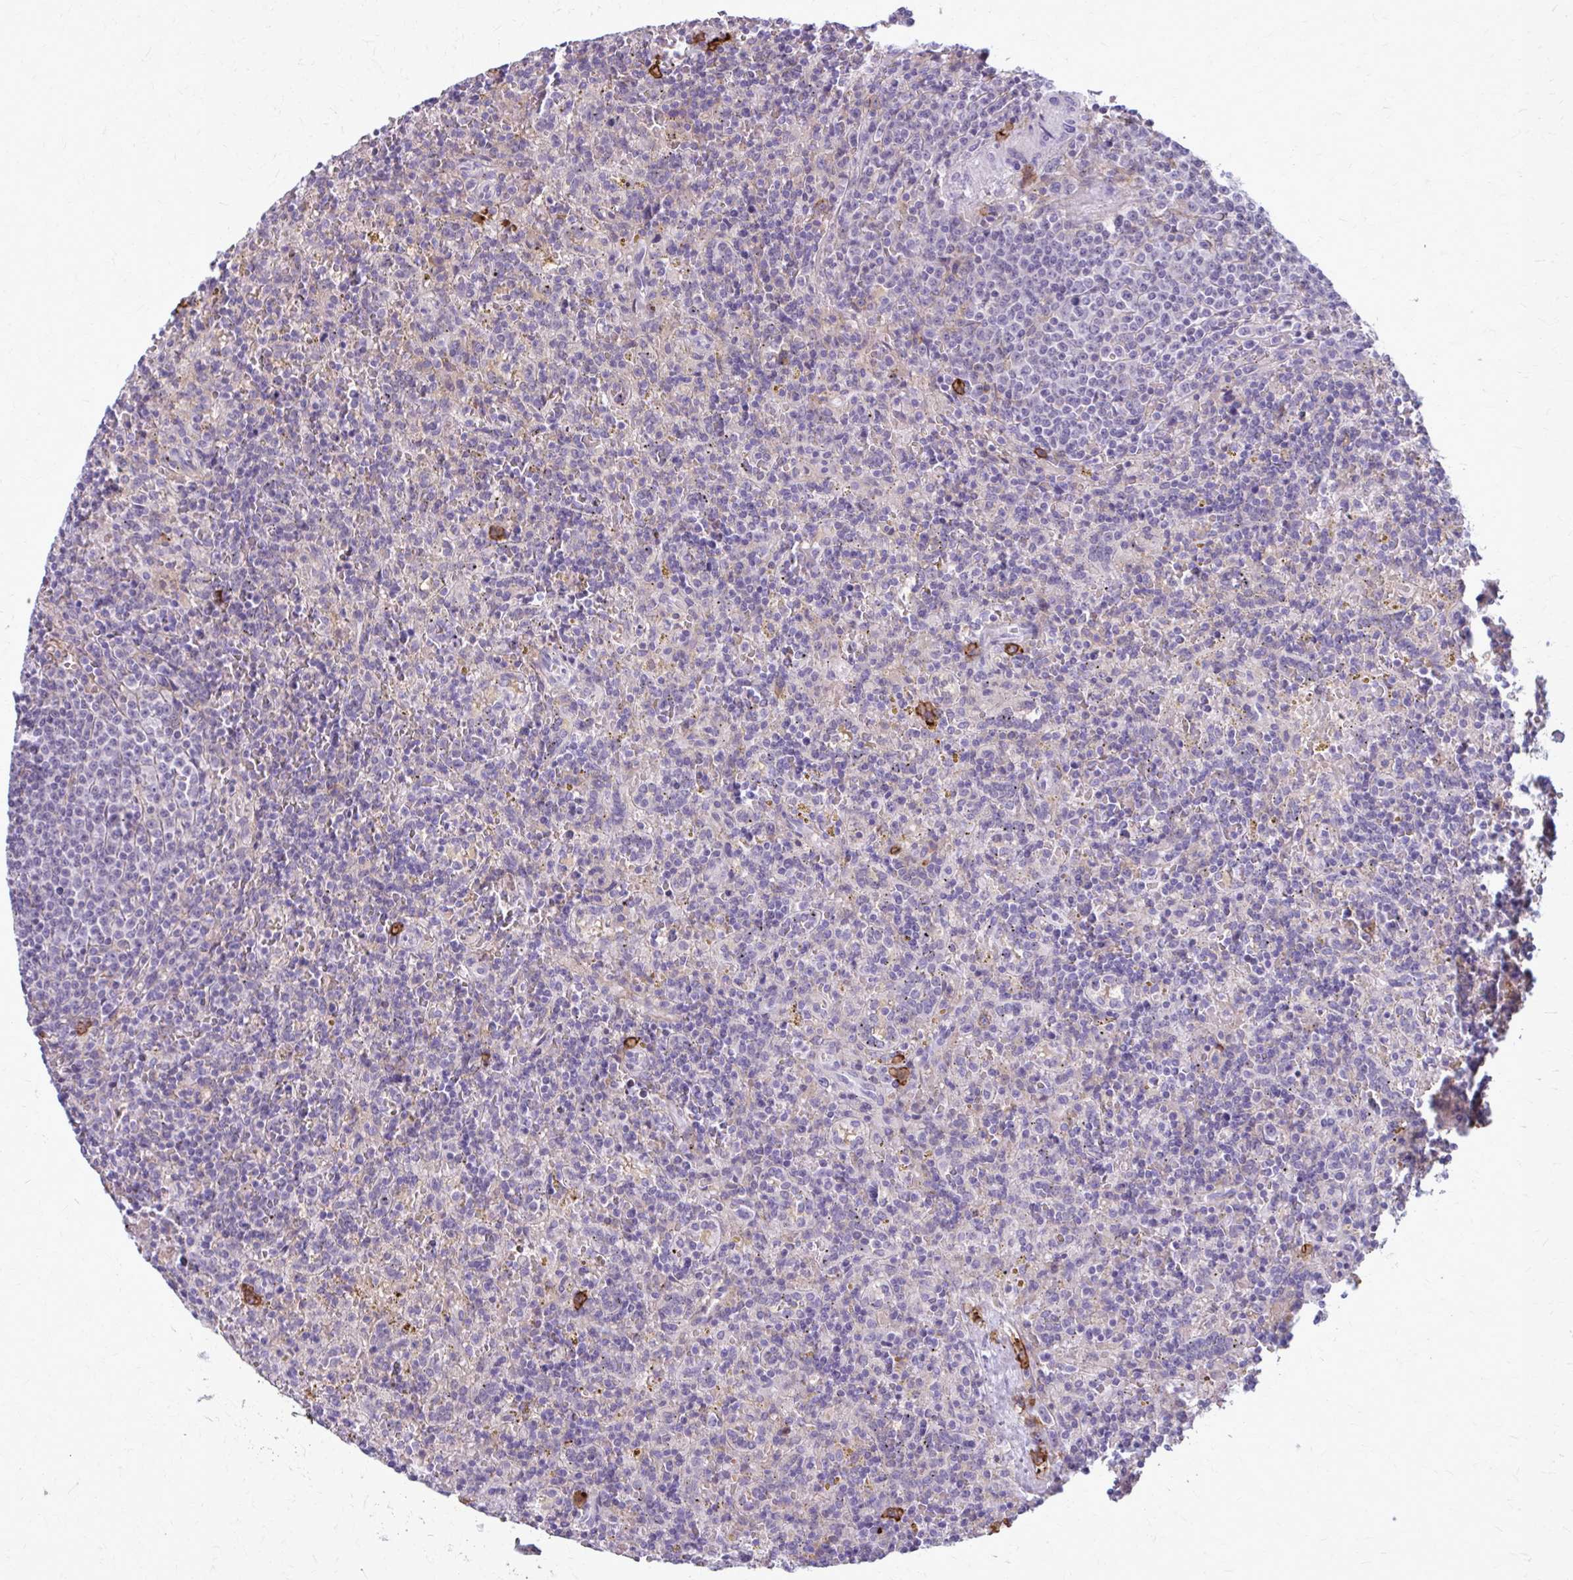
{"staining": {"intensity": "negative", "quantity": "none", "location": "none"}, "tissue": "lymphoma", "cell_type": "Tumor cells", "image_type": "cancer", "snomed": [{"axis": "morphology", "description": "Malignant lymphoma, non-Hodgkin's type, Low grade"}, {"axis": "topography", "description": "Spleen"}], "caption": "Histopathology image shows no significant protein expression in tumor cells of low-grade malignant lymphoma, non-Hodgkin's type.", "gene": "CD38", "patient": {"sex": "male", "age": 67}}